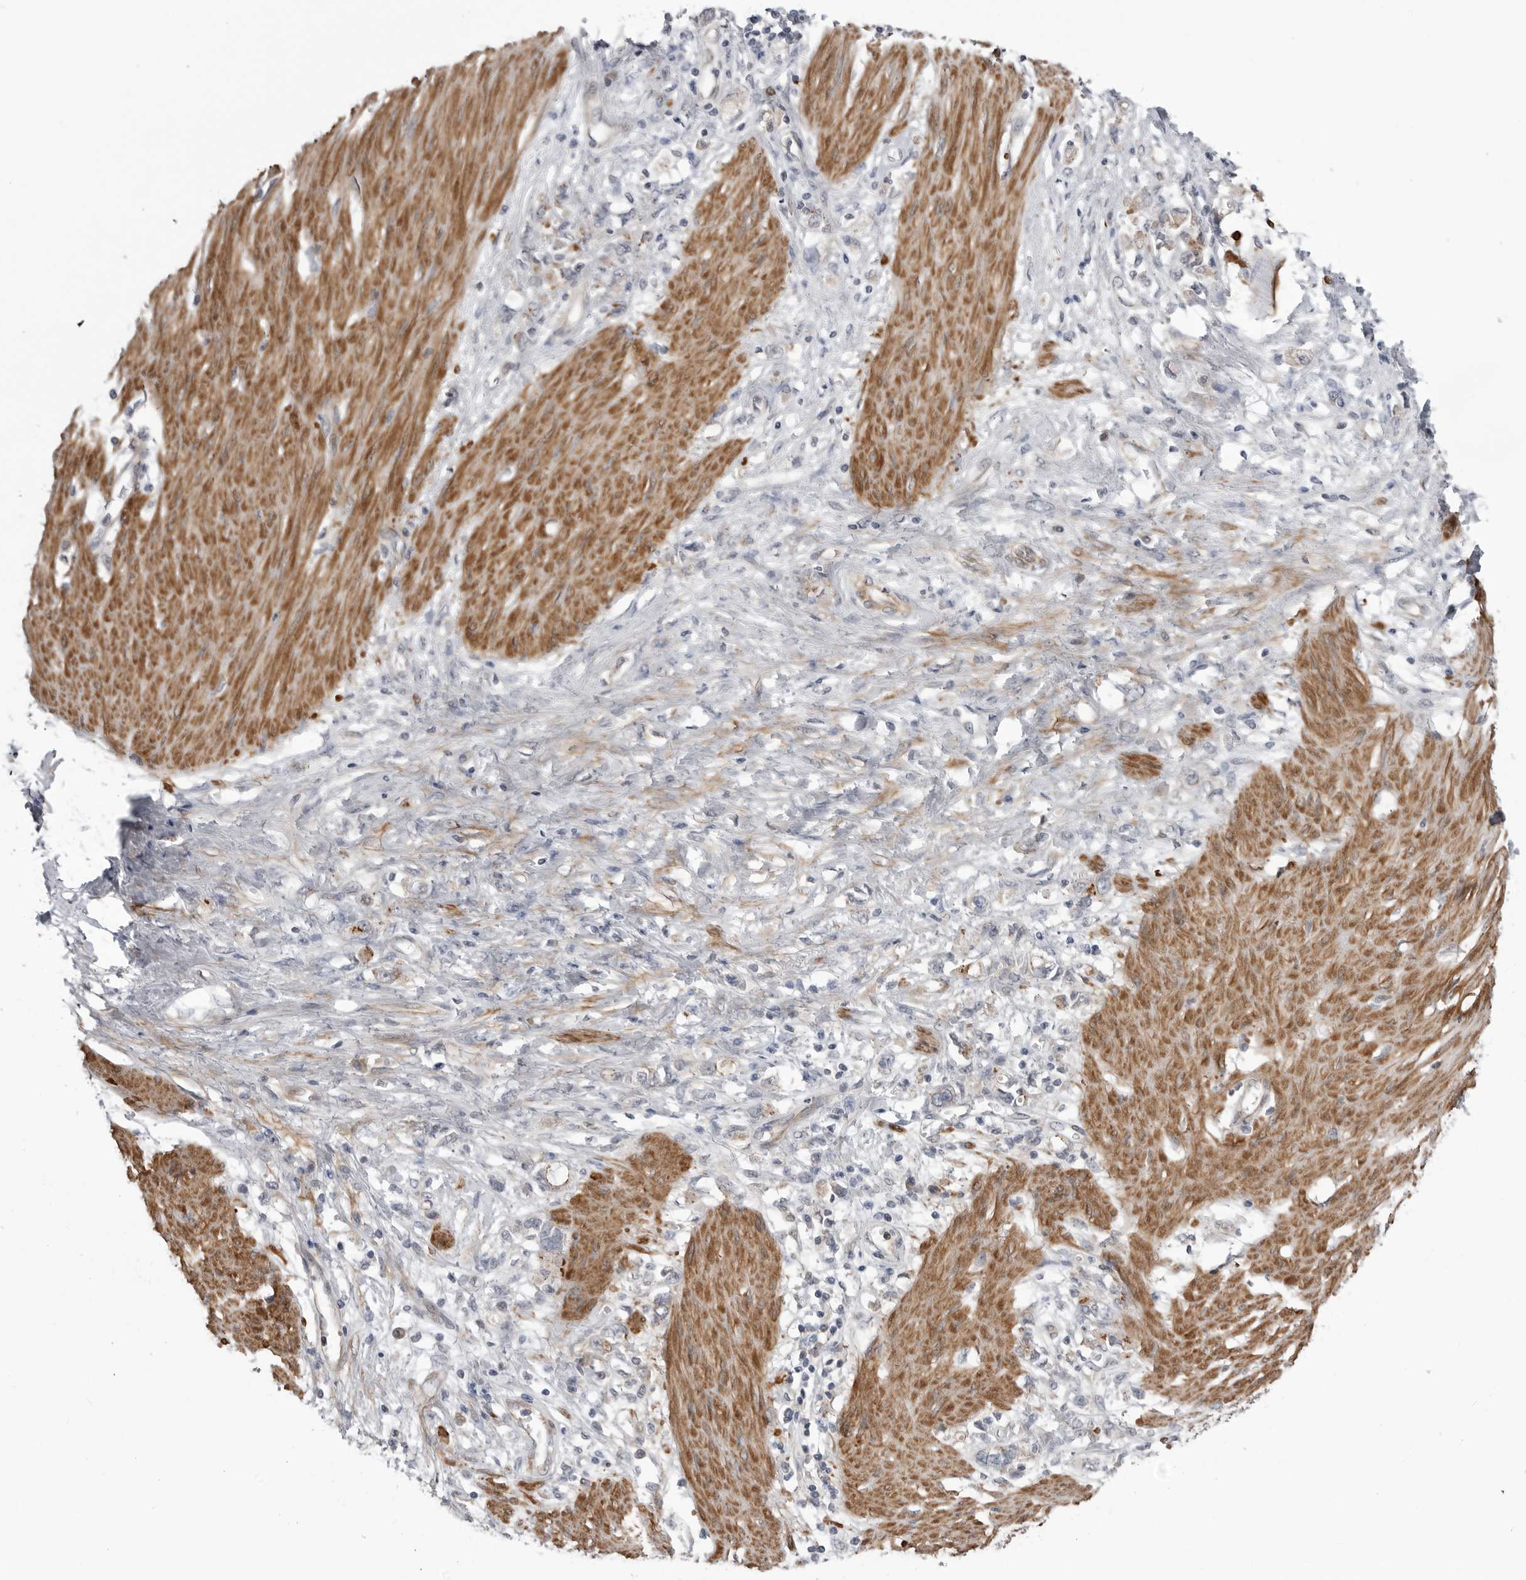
{"staining": {"intensity": "negative", "quantity": "none", "location": "none"}, "tissue": "stomach cancer", "cell_type": "Tumor cells", "image_type": "cancer", "snomed": [{"axis": "morphology", "description": "Adenocarcinoma, NOS"}, {"axis": "topography", "description": "Stomach"}], "caption": "Adenocarcinoma (stomach) was stained to show a protein in brown. There is no significant staining in tumor cells. (Stains: DAB (3,3'-diaminobenzidine) immunohistochemistry (IHC) with hematoxylin counter stain, Microscopy: brightfield microscopy at high magnification).", "gene": "SCP2", "patient": {"sex": "female", "age": 76}}